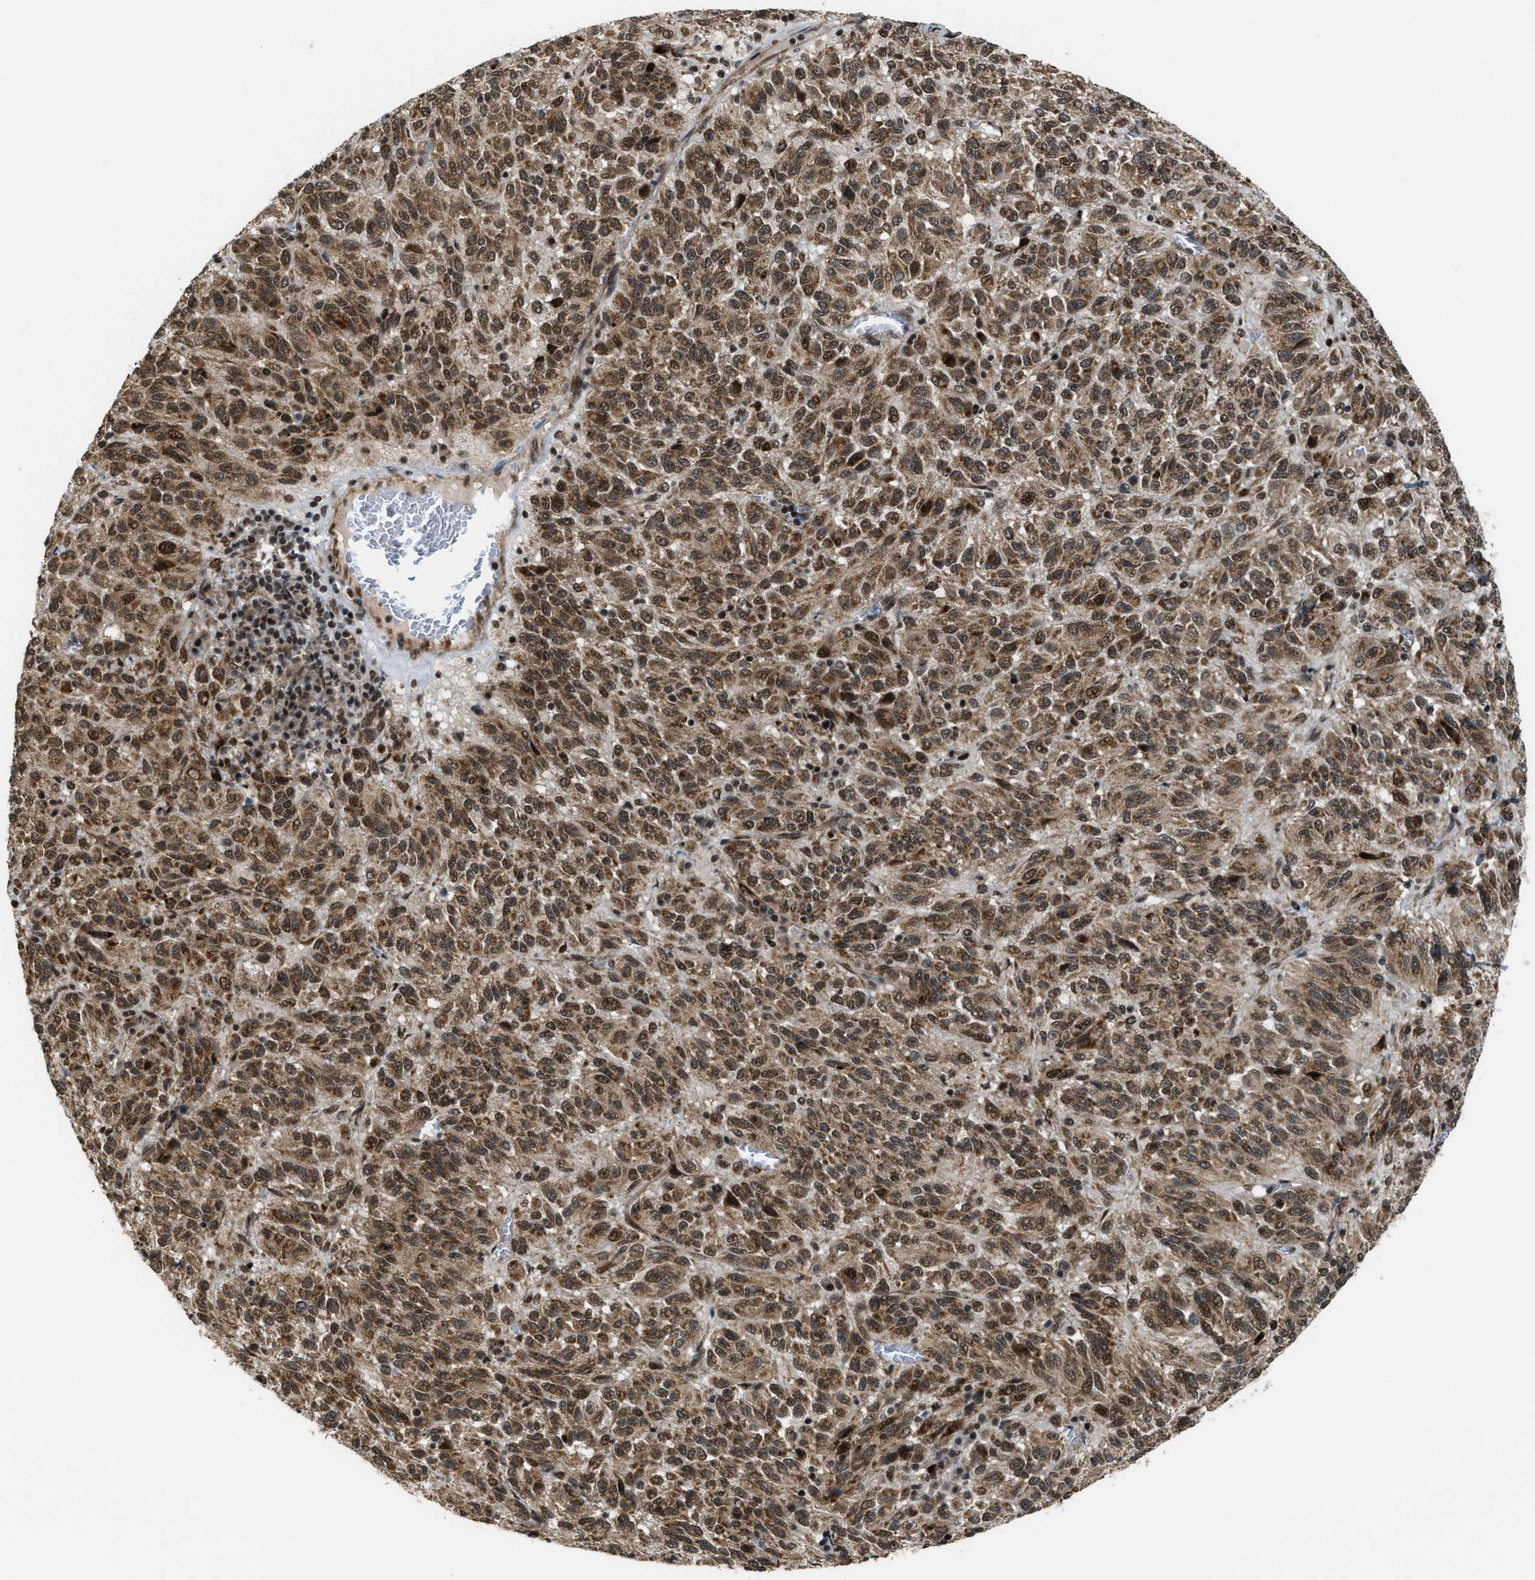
{"staining": {"intensity": "moderate", "quantity": ">75%", "location": "cytoplasmic/membranous"}, "tissue": "melanoma", "cell_type": "Tumor cells", "image_type": "cancer", "snomed": [{"axis": "morphology", "description": "Malignant melanoma, Metastatic site"}, {"axis": "topography", "description": "Lung"}], "caption": "Immunohistochemical staining of malignant melanoma (metastatic site) shows medium levels of moderate cytoplasmic/membranous expression in about >75% of tumor cells.", "gene": "ZNF250", "patient": {"sex": "male", "age": 64}}